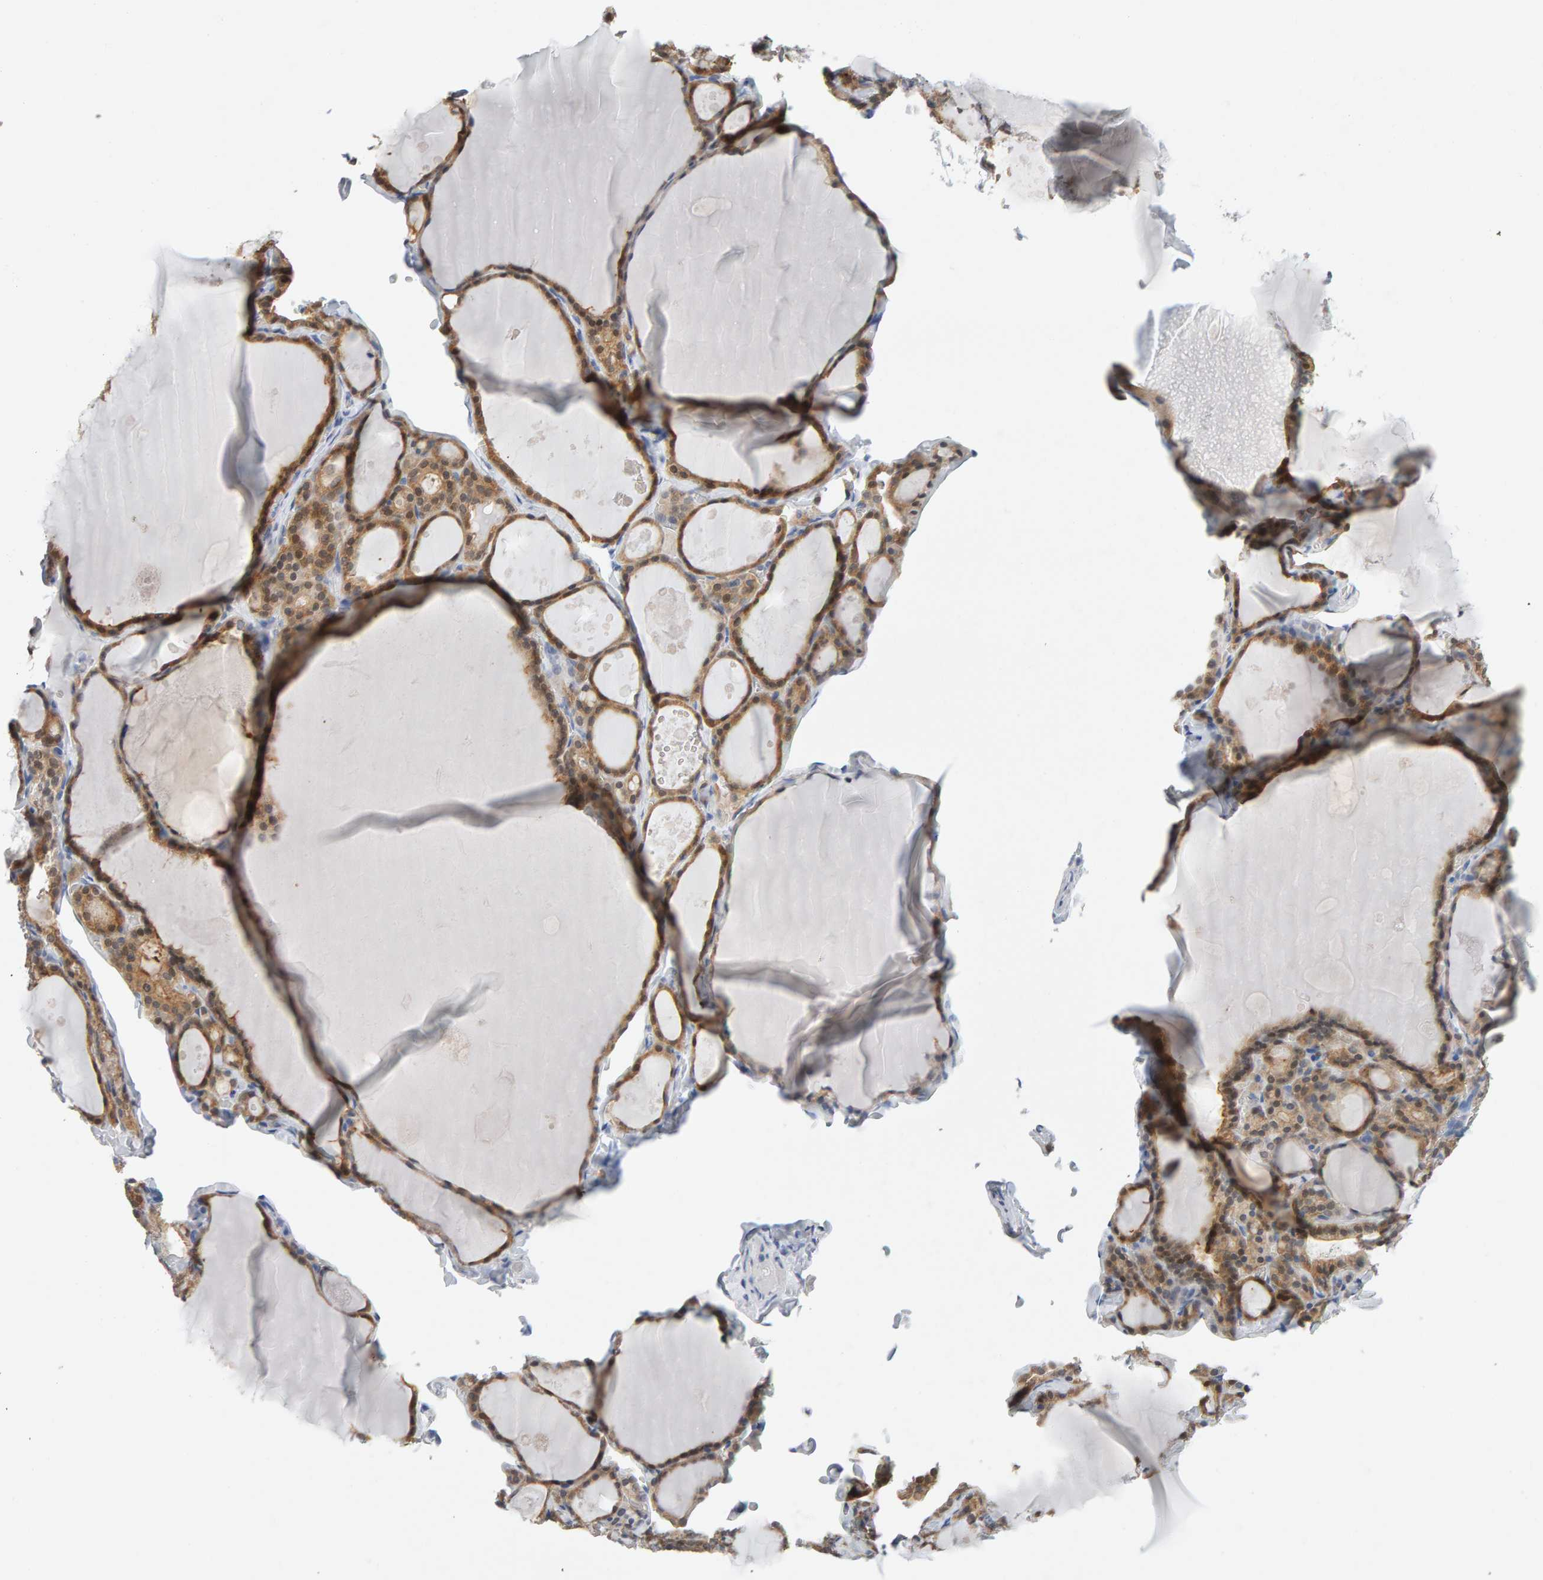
{"staining": {"intensity": "moderate", "quantity": ">75%", "location": "cytoplasmic/membranous"}, "tissue": "thyroid gland", "cell_type": "Glandular cells", "image_type": "normal", "snomed": [{"axis": "morphology", "description": "Normal tissue, NOS"}, {"axis": "topography", "description": "Thyroid gland"}], "caption": "Moderate cytoplasmic/membranous protein expression is seen in approximately >75% of glandular cells in thyroid gland. The staining was performed using DAB, with brown indicating positive protein expression. Nuclei are stained blue with hematoxylin.", "gene": "CTH", "patient": {"sex": "male", "age": 56}}